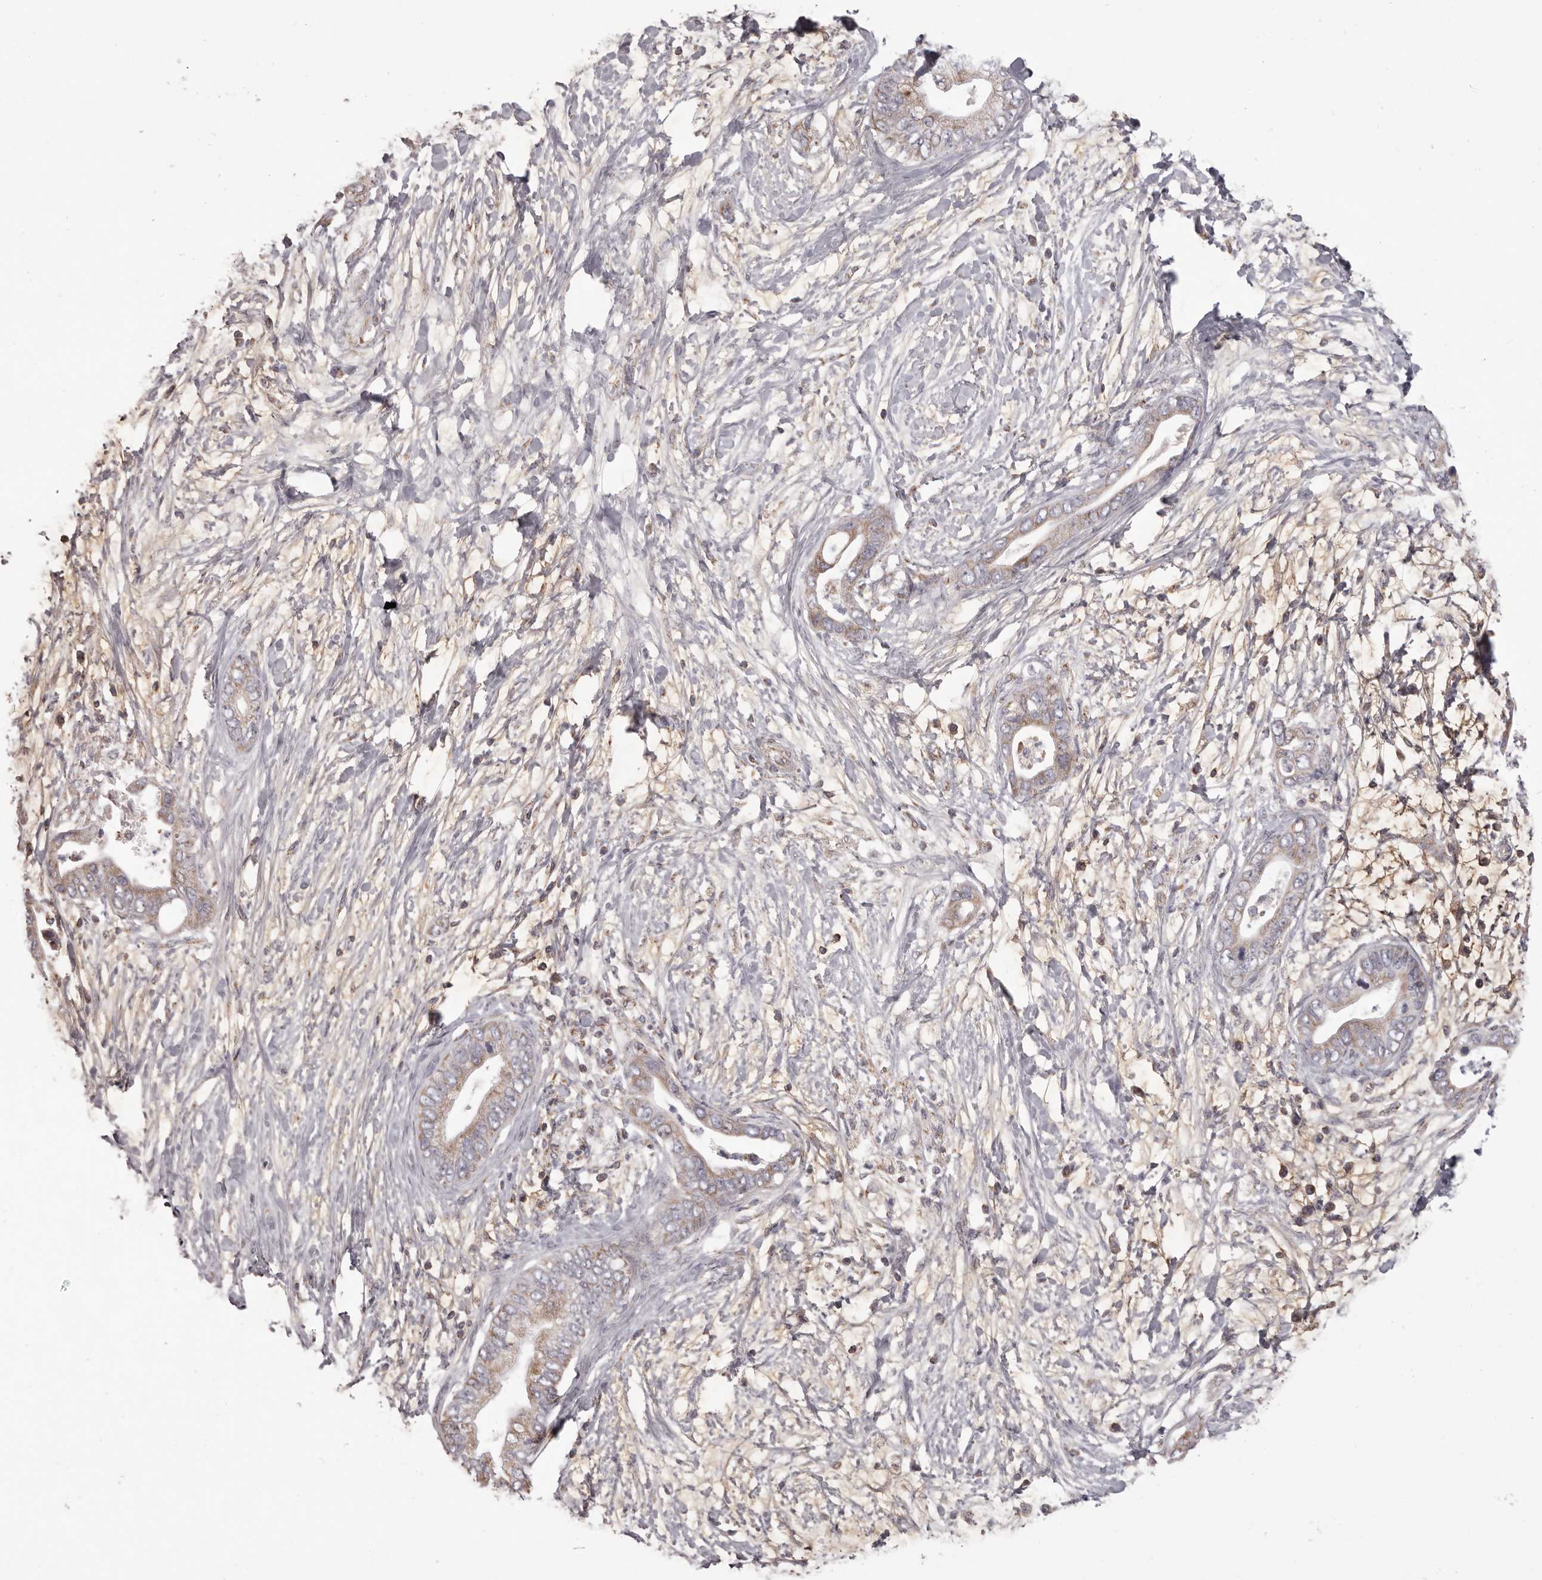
{"staining": {"intensity": "weak", "quantity": "<25%", "location": "cytoplasmic/membranous"}, "tissue": "pancreatic cancer", "cell_type": "Tumor cells", "image_type": "cancer", "snomed": [{"axis": "morphology", "description": "Adenocarcinoma, NOS"}, {"axis": "topography", "description": "Pancreas"}], "caption": "Immunohistochemical staining of pancreatic cancer (adenocarcinoma) shows no significant positivity in tumor cells.", "gene": "CHRM2", "patient": {"sex": "male", "age": 75}}